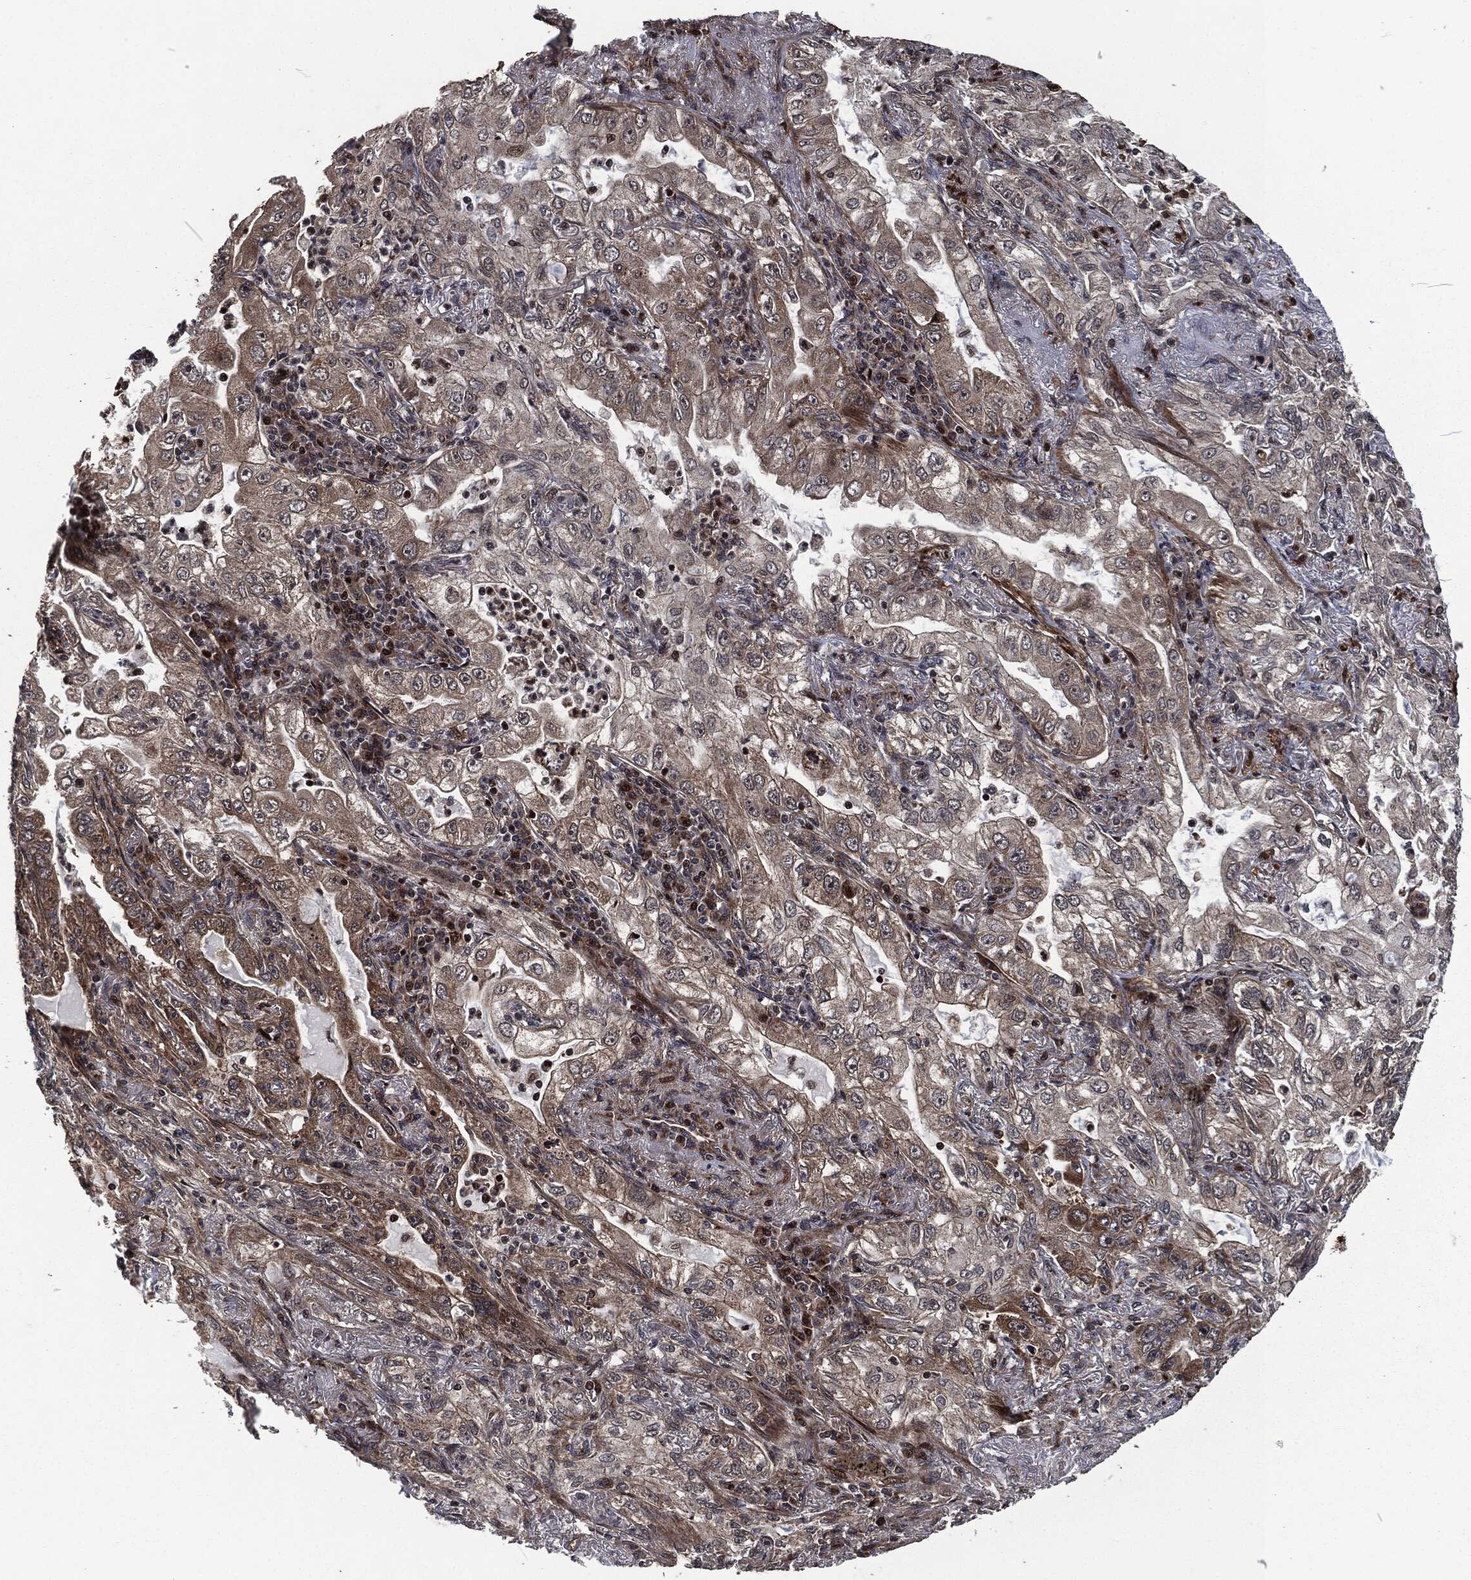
{"staining": {"intensity": "weak", "quantity": "25%-75%", "location": "cytoplasmic/membranous"}, "tissue": "lung cancer", "cell_type": "Tumor cells", "image_type": "cancer", "snomed": [{"axis": "morphology", "description": "Adenocarcinoma, NOS"}, {"axis": "topography", "description": "Lung"}], "caption": "Immunohistochemistry (IHC) (DAB (3,3'-diaminobenzidine)) staining of lung cancer reveals weak cytoplasmic/membranous protein positivity in approximately 25%-75% of tumor cells.", "gene": "CMPK2", "patient": {"sex": "female", "age": 73}}